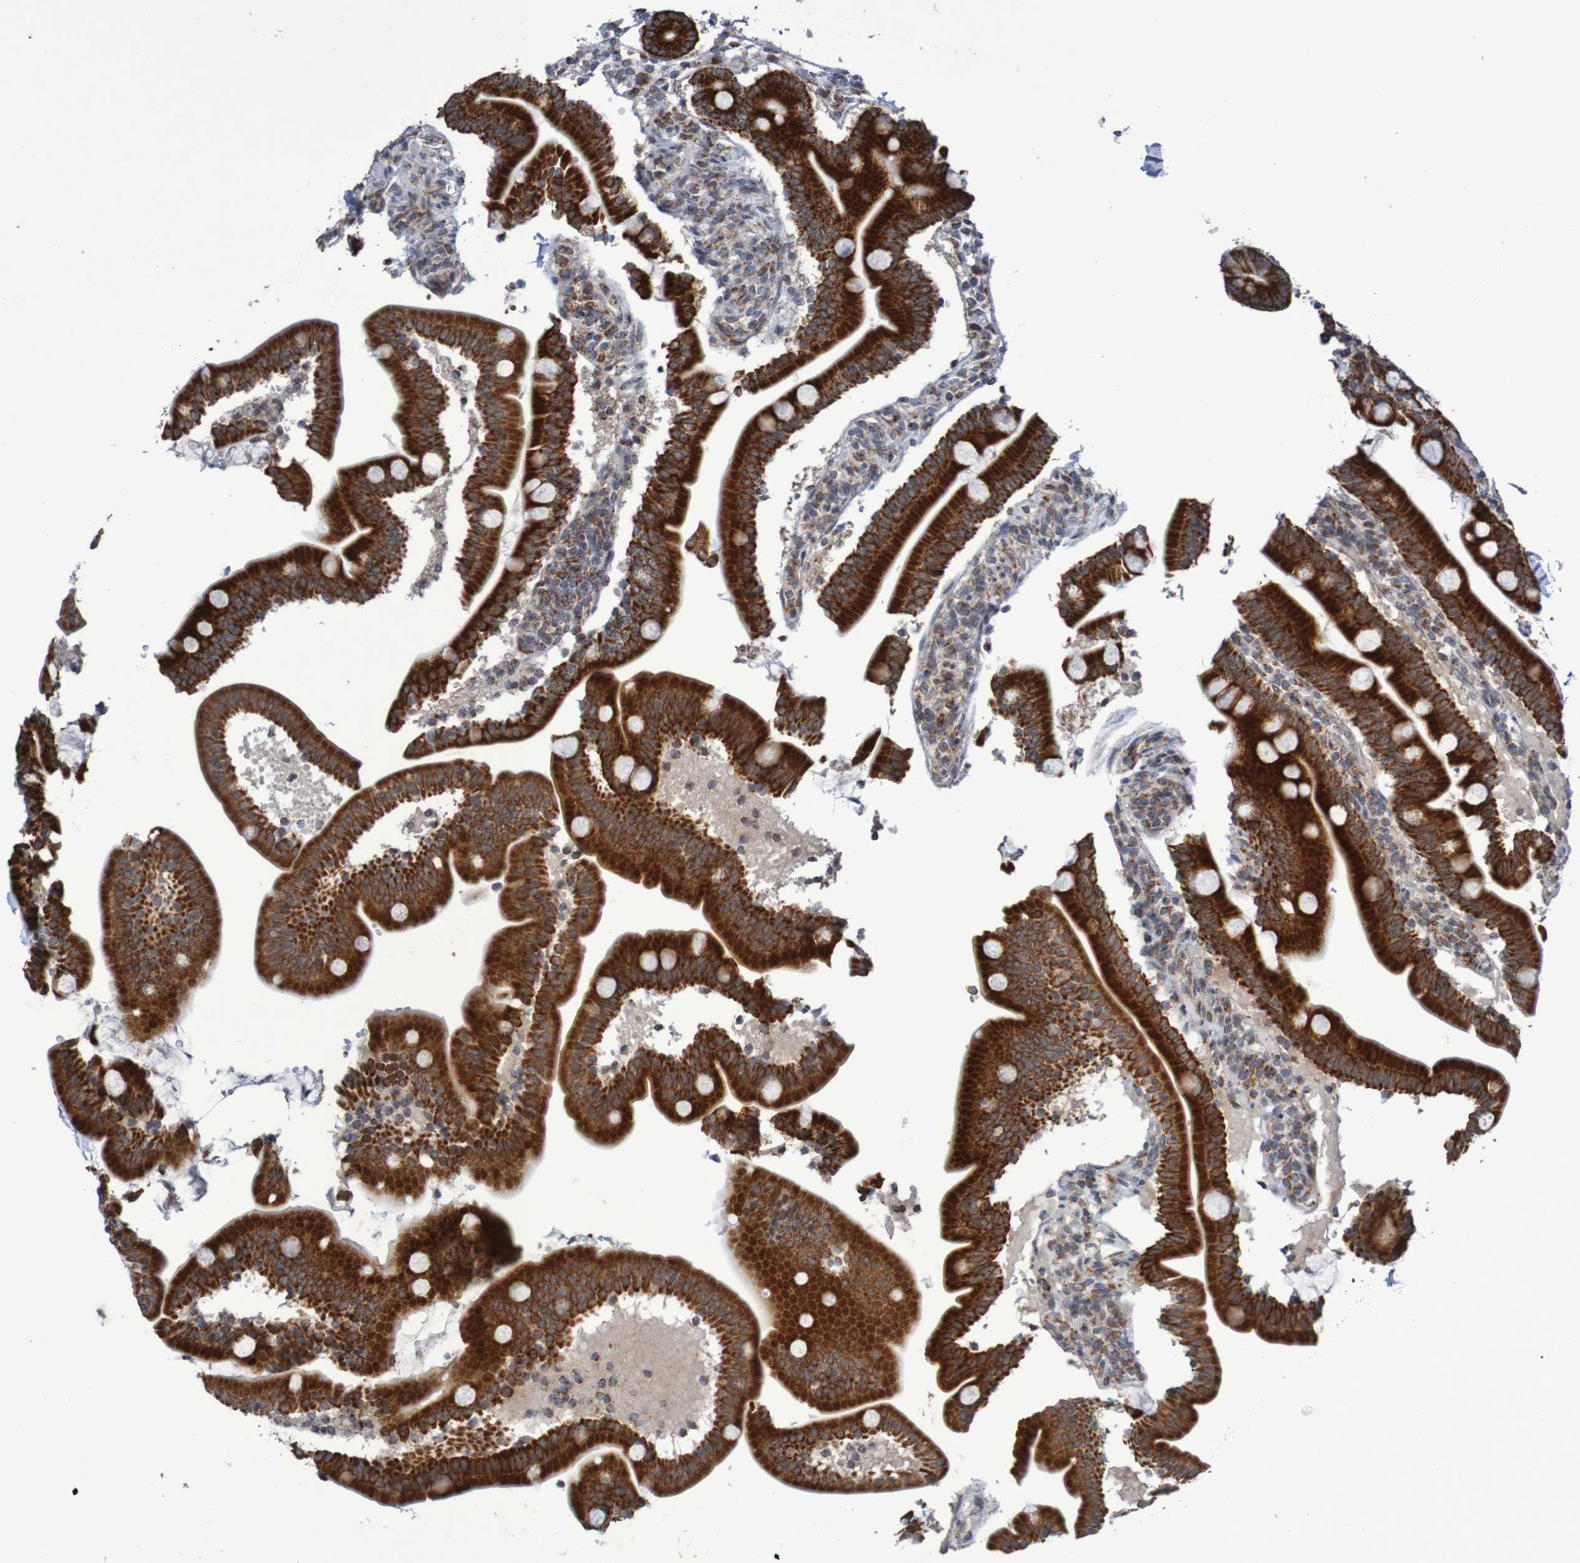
{"staining": {"intensity": "strong", "quantity": ">75%", "location": "cytoplasmic/membranous"}, "tissue": "duodenum", "cell_type": "Glandular cells", "image_type": "normal", "snomed": [{"axis": "morphology", "description": "Normal tissue, NOS"}, {"axis": "topography", "description": "Duodenum"}], "caption": "Glandular cells reveal strong cytoplasmic/membranous expression in approximately >75% of cells in normal duodenum.", "gene": "DVL1", "patient": {"sex": "male", "age": 54}}